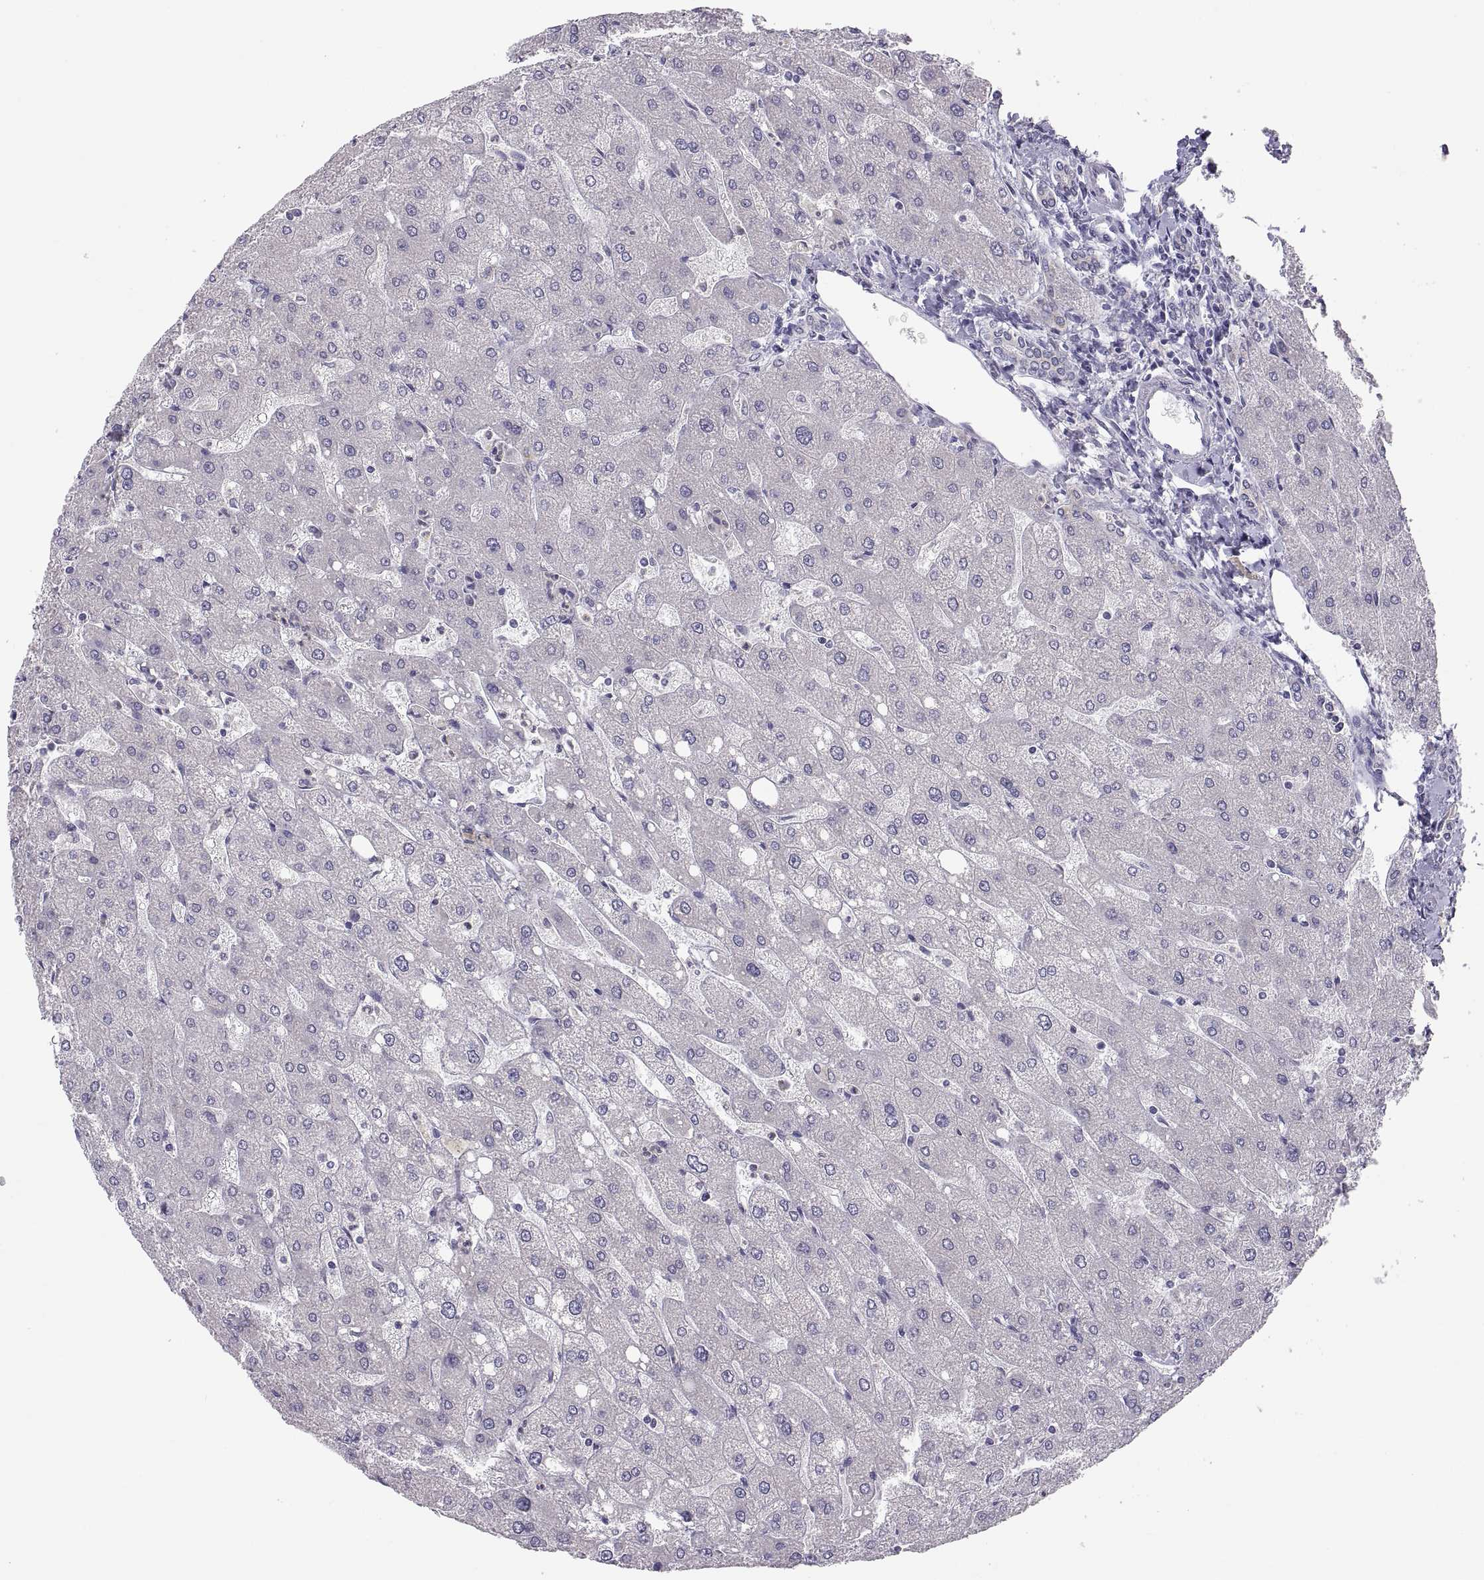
{"staining": {"intensity": "negative", "quantity": "none", "location": "none"}, "tissue": "liver", "cell_type": "Cholangiocytes", "image_type": "normal", "snomed": [{"axis": "morphology", "description": "Normal tissue, NOS"}, {"axis": "topography", "description": "Liver"}], "caption": "Protein analysis of benign liver reveals no significant expression in cholangiocytes.", "gene": "ERO1A", "patient": {"sex": "male", "age": 67}}